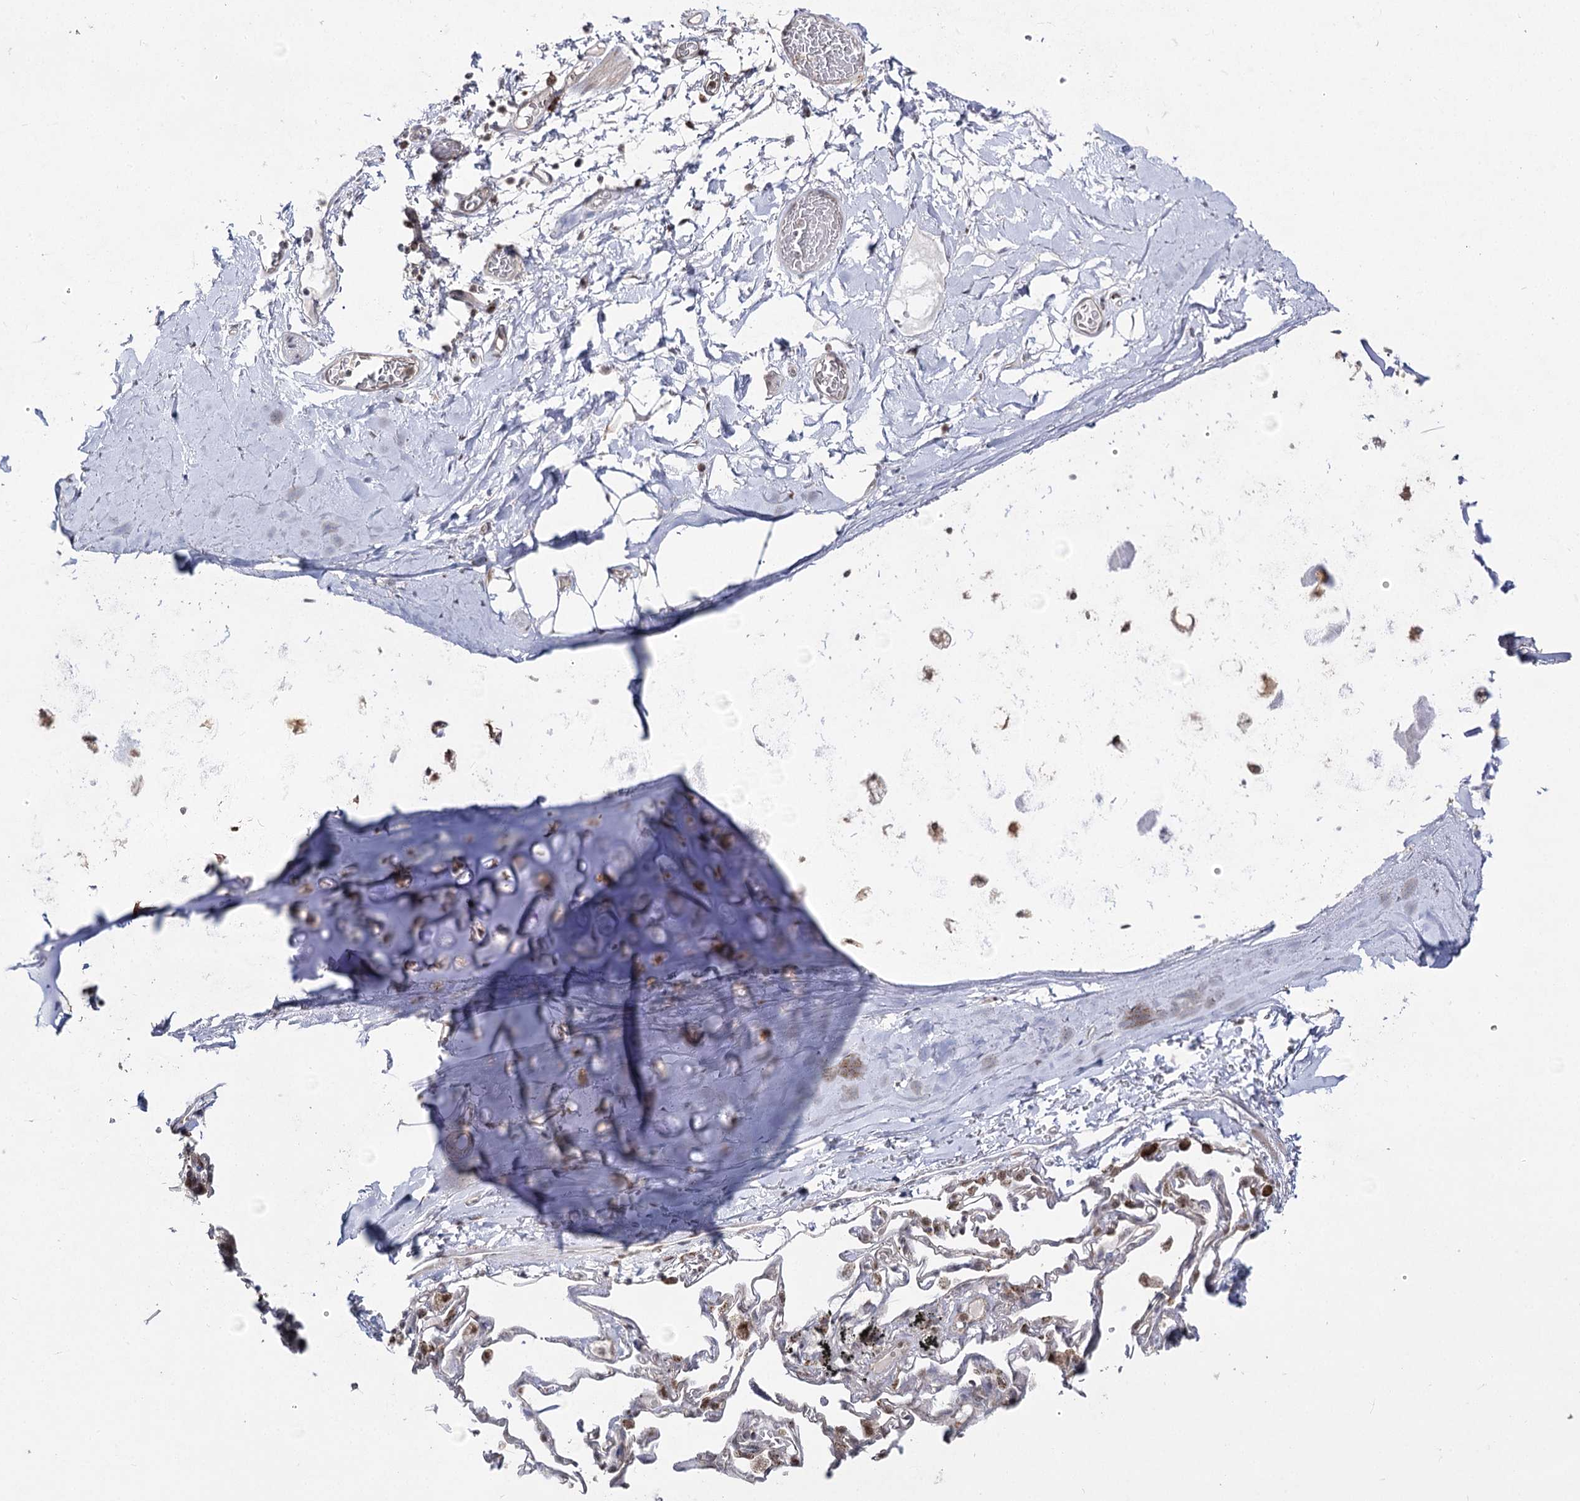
{"staining": {"intensity": "moderate", "quantity": "<25%", "location": "nuclear"}, "tissue": "adipose tissue", "cell_type": "Adipocytes", "image_type": "normal", "snomed": [{"axis": "morphology", "description": "Normal tissue, NOS"}, {"axis": "topography", "description": "Lymph node"}, {"axis": "topography", "description": "Bronchus"}], "caption": "Adipose tissue stained with immunohistochemistry (IHC) exhibits moderate nuclear positivity in approximately <25% of adipocytes.", "gene": "SLC4A1AP", "patient": {"sex": "male", "age": 63}}